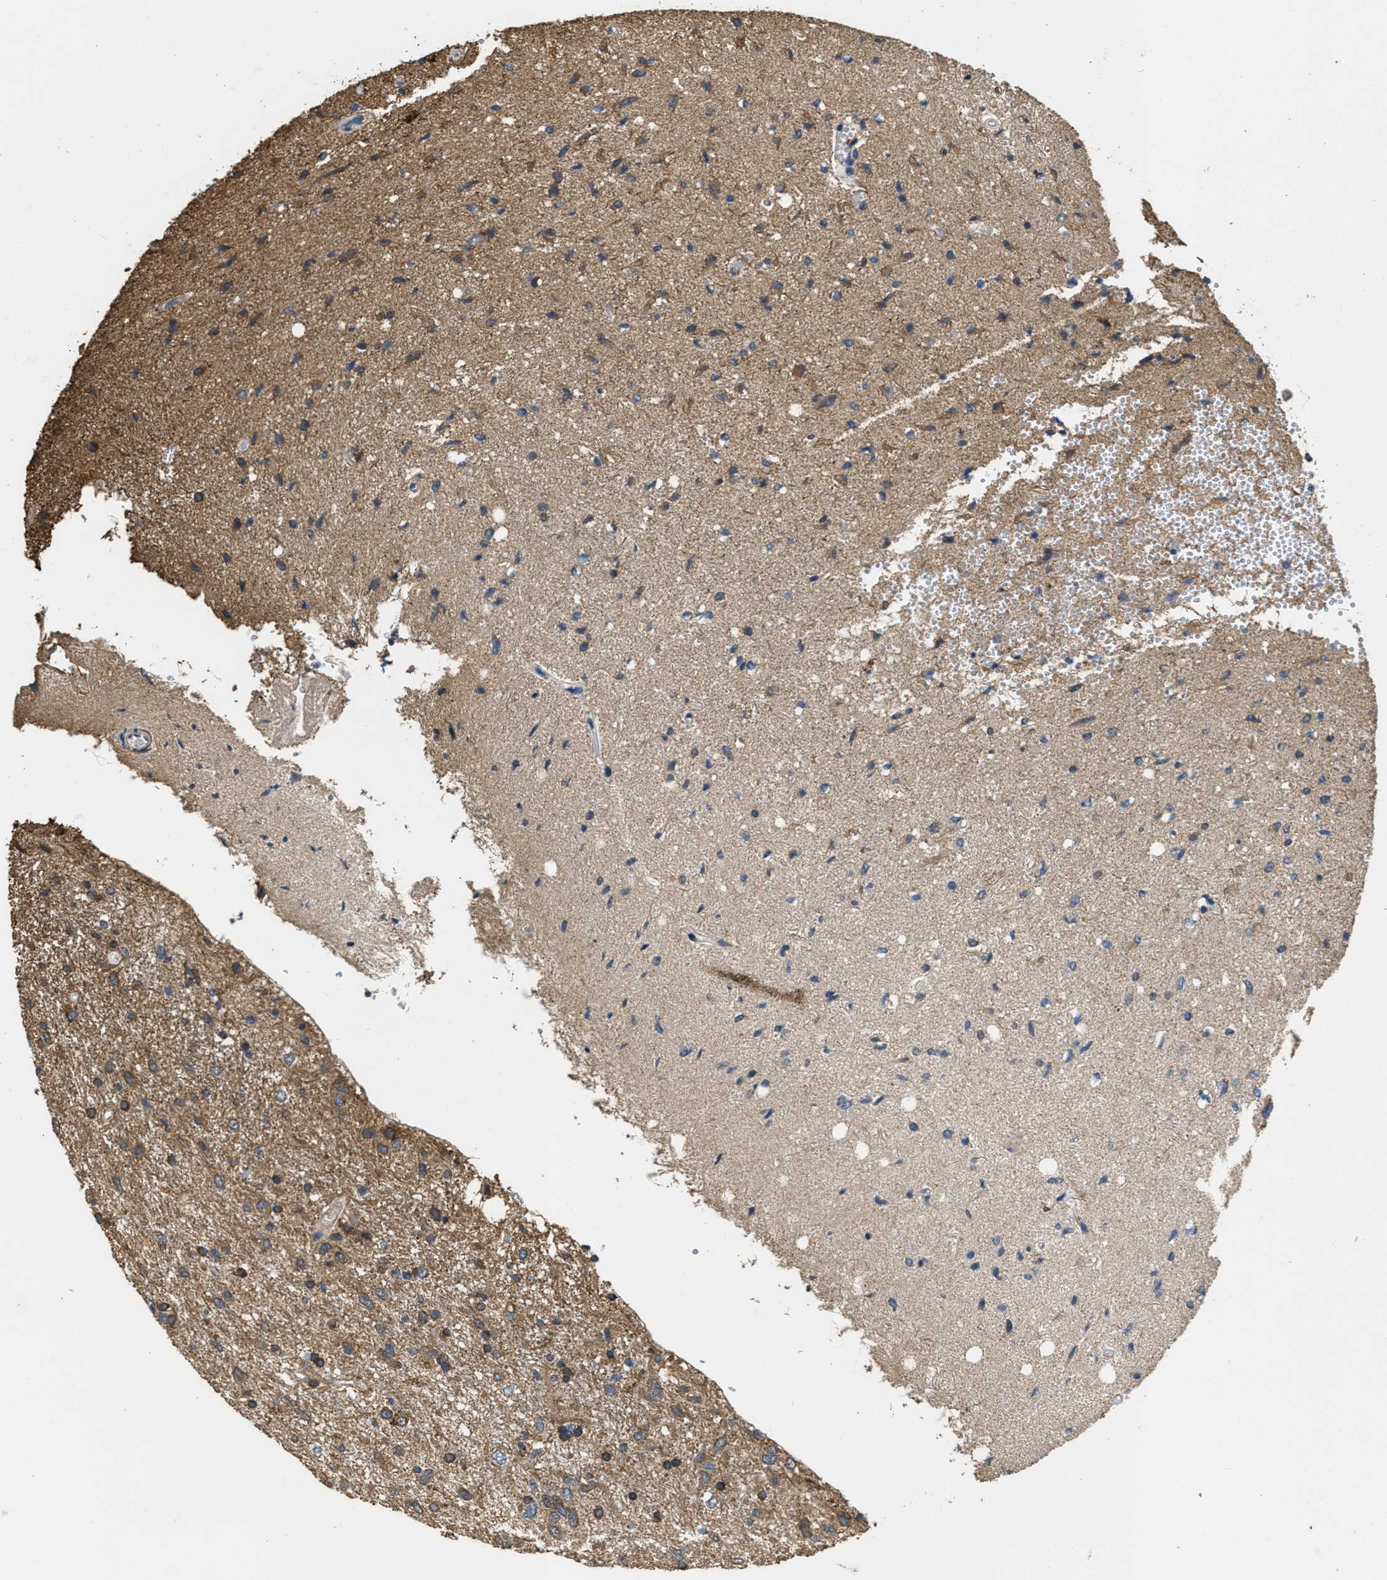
{"staining": {"intensity": "moderate", "quantity": ">75%", "location": "cytoplasmic/membranous"}, "tissue": "glioma", "cell_type": "Tumor cells", "image_type": "cancer", "snomed": [{"axis": "morphology", "description": "Glioma, malignant, Low grade"}, {"axis": "topography", "description": "Brain"}], "caption": "Protein expression analysis of human malignant glioma (low-grade) reveals moderate cytoplasmic/membranous expression in approximately >75% of tumor cells.", "gene": "THBS2", "patient": {"sex": "male", "age": 77}}